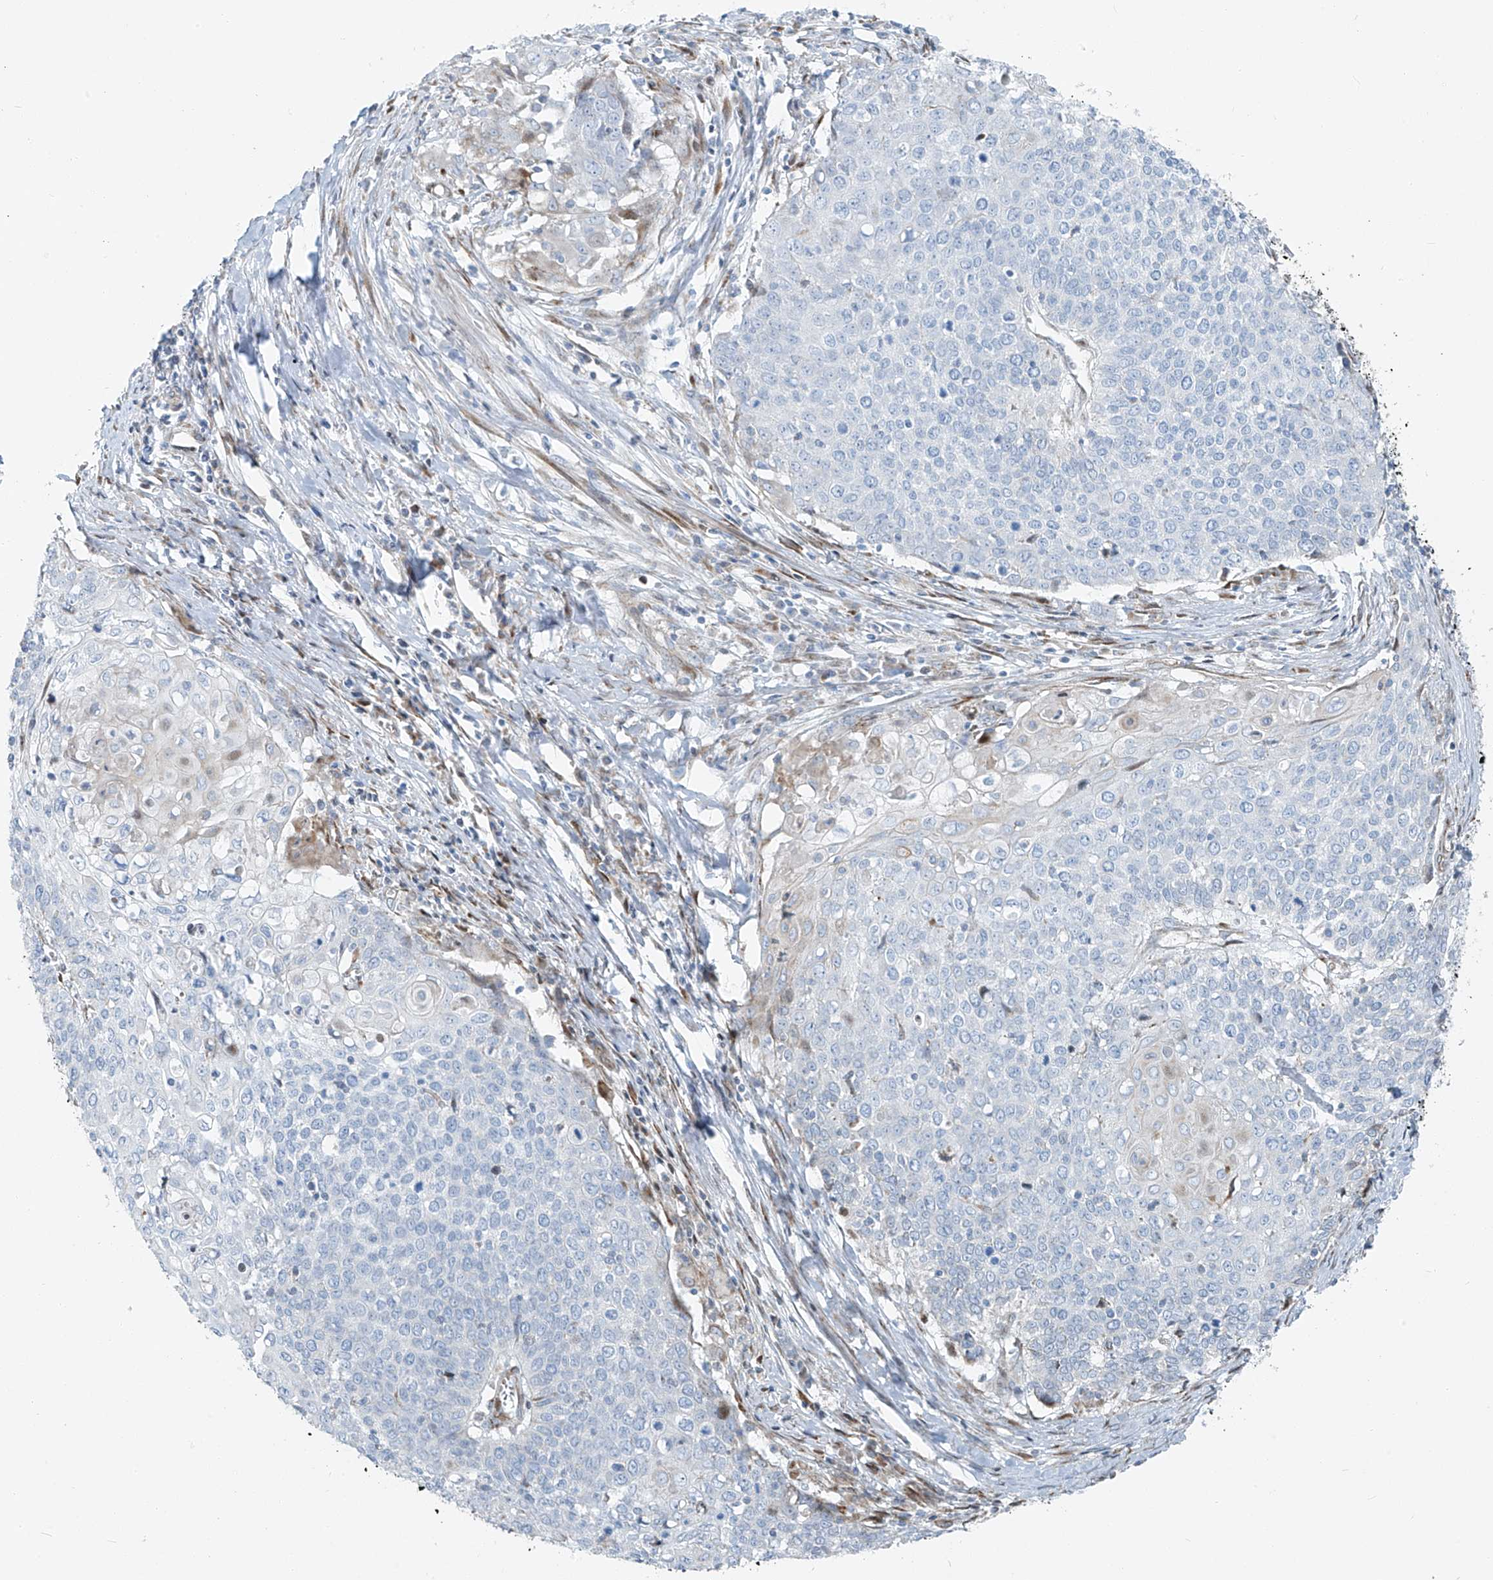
{"staining": {"intensity": "negative", "quantity": "none", "location": "none"}, "tissue": "cervical cancer", "cell_type": "Tumor cells", "image_type": "cancer", "snomed": [{"axis": "morphology", "description": "Squamous cell carcinoma, NOS"}, {"axis": "topography", "description": "Cervix"}], "caption": "There is no significant positivity in tumor cells of cervical cancer (squamous cell carcinoma).", "gene": "HIC2", "patient": {"sex": "female", "age": 39}}